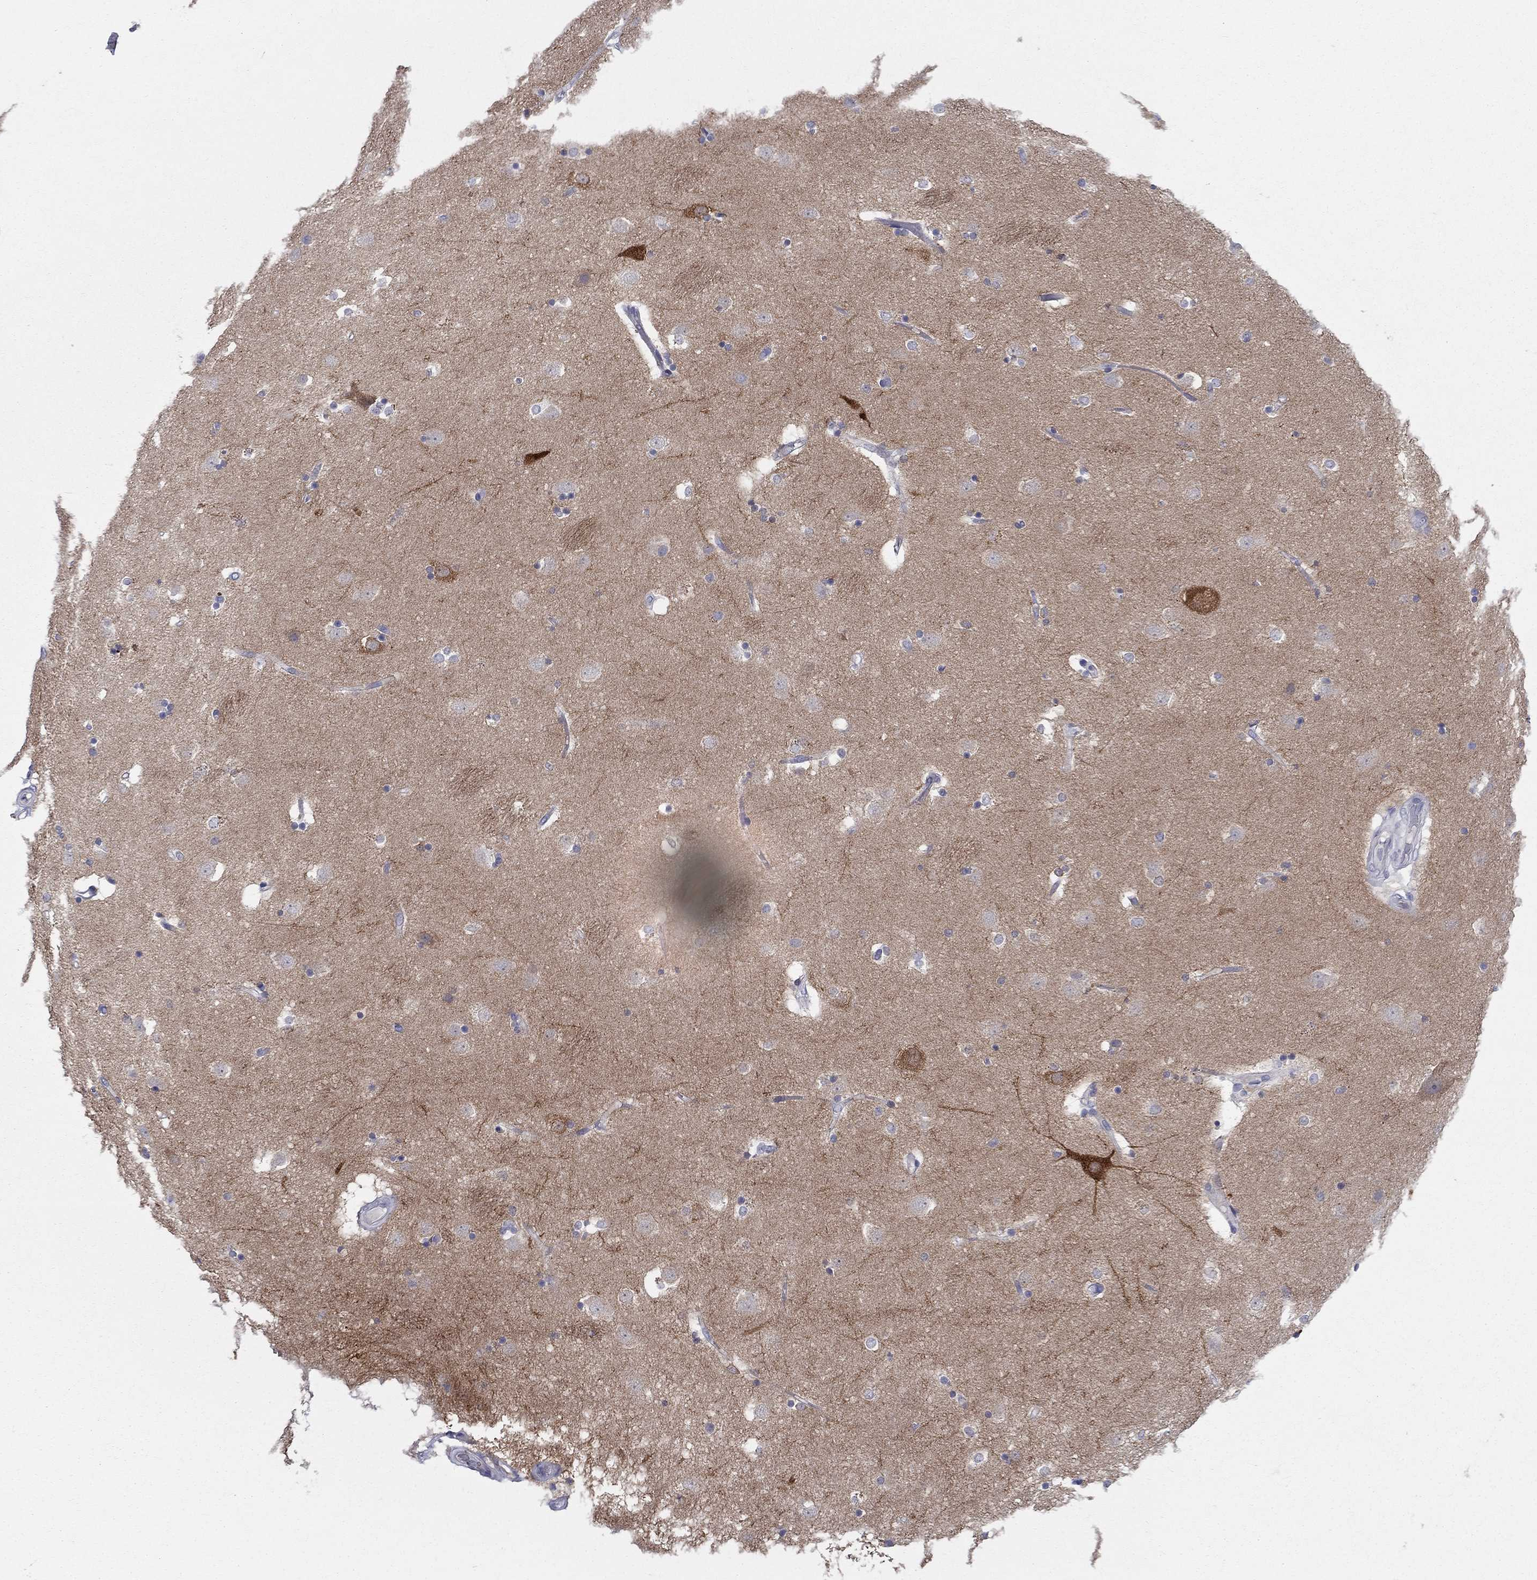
{"staining": {"intensity": "negative", "quantity": "none", "location": "none"}, "tissue": "caudate", "cell_type": "Glial cells", "image_type": "normal", "snomed": [{"axis": "morphology", "description": "Normal tissue, NOS"}, {"axis": "topography", "description": "Lateral ventricle wall"}], "caption": "This is a image of immunohistochemistry staining of normal caudate, which shows no positivity in glial cells. (Stains: DAB immunohistochemistry with hematoxylin counter stain, Microscopy: brightfield microscopy at high magnification).", "gene": "RAP1GAP", "patient": {"sex": "male", "age": 51}}